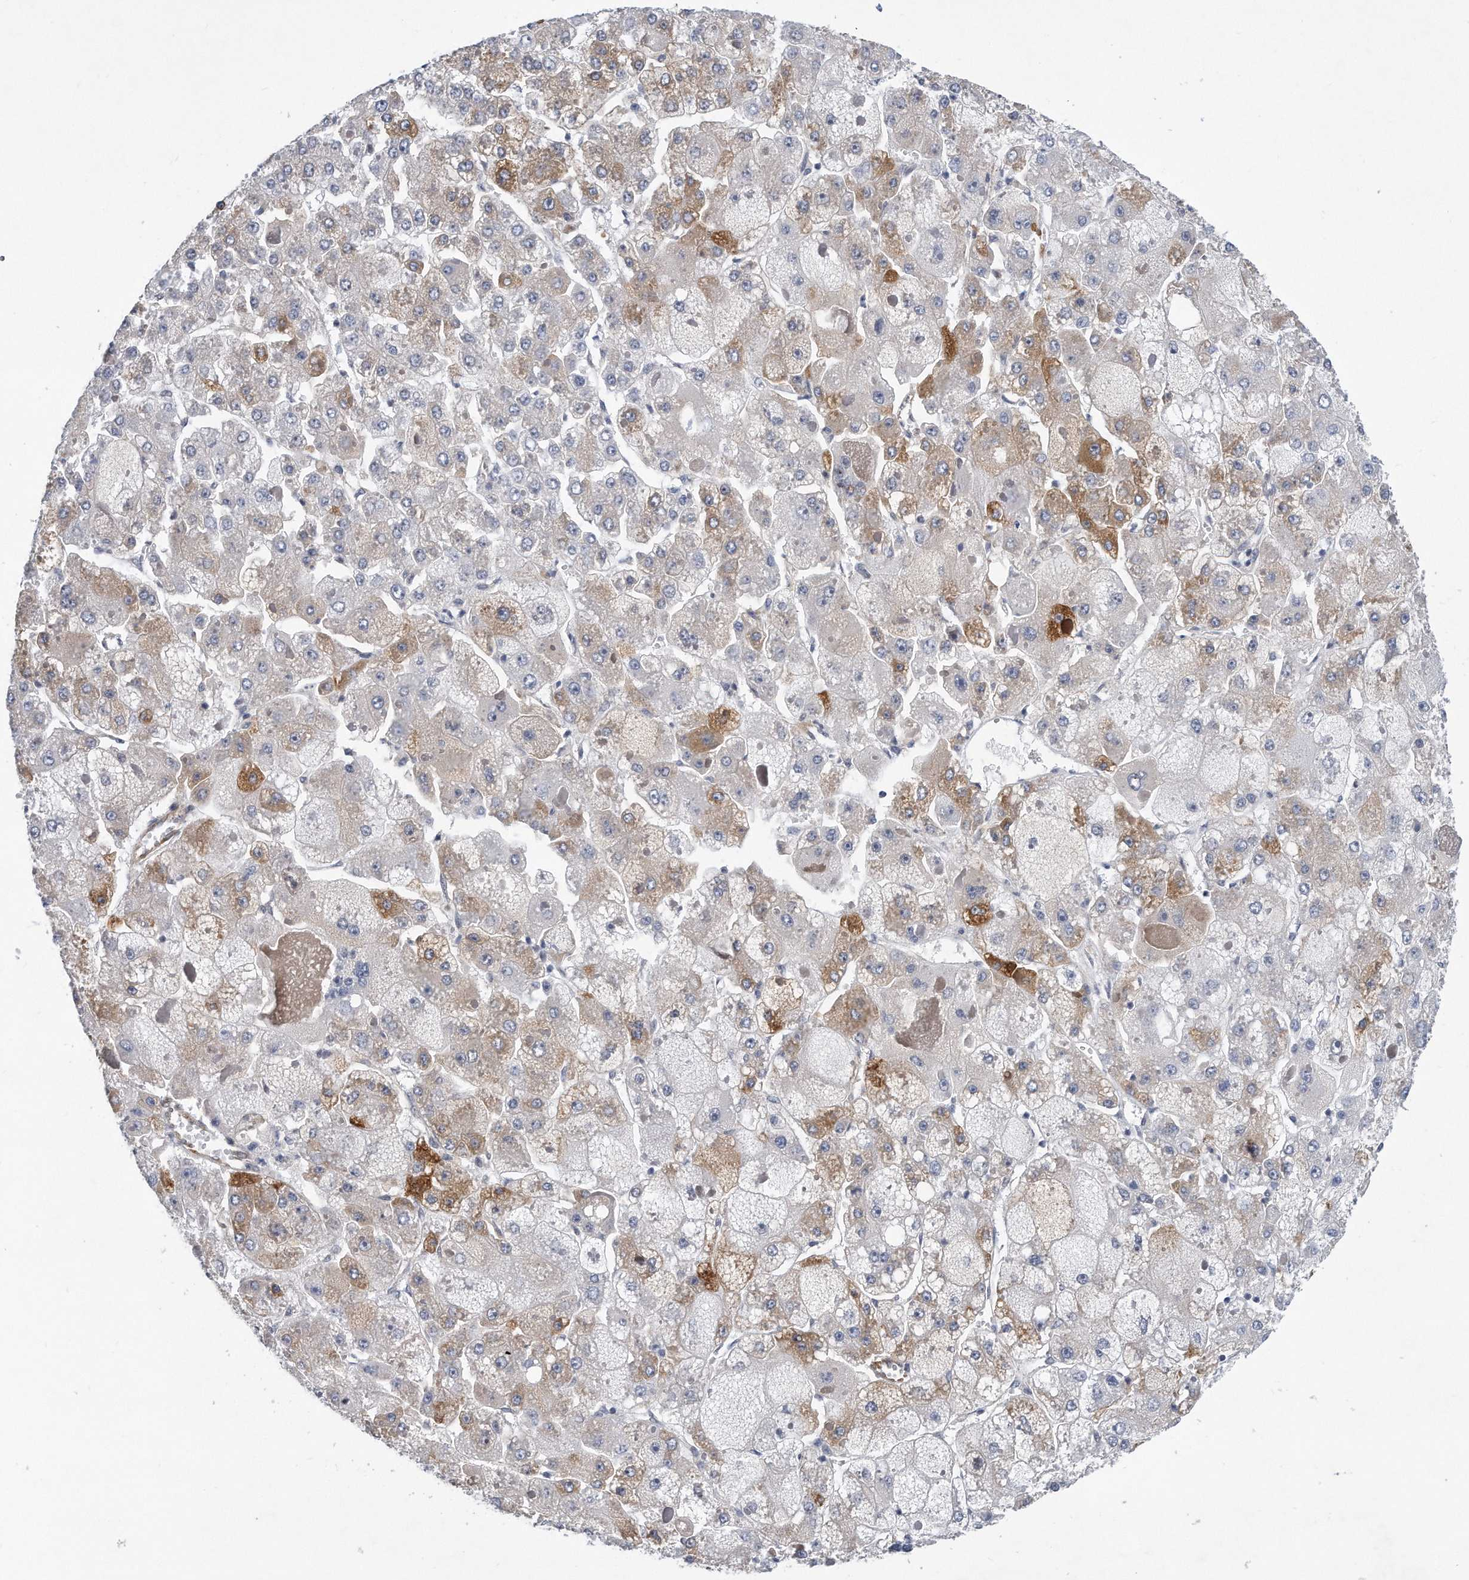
{"staining": {"intensity": "moderate", "quantity": "<25%", "location": "cytoplasmic/membranous"}, "tissue": "liver cancer", "cell_type": "Tumor cells", "image_type": "cancer", "snomed": [{"axis": "morphology", "description": "Carcinoma, Hepatocellular, NOS"}, {"axis": "topography", "description": "Liver"}], "caption": "Tumor cells show moderate cytoplasmic/membranous expression in about <25% of cells in liver hepatocellular carcinoma.", "gene": "TP53INP1", "patient": {"sex": "female", "age": 73}}